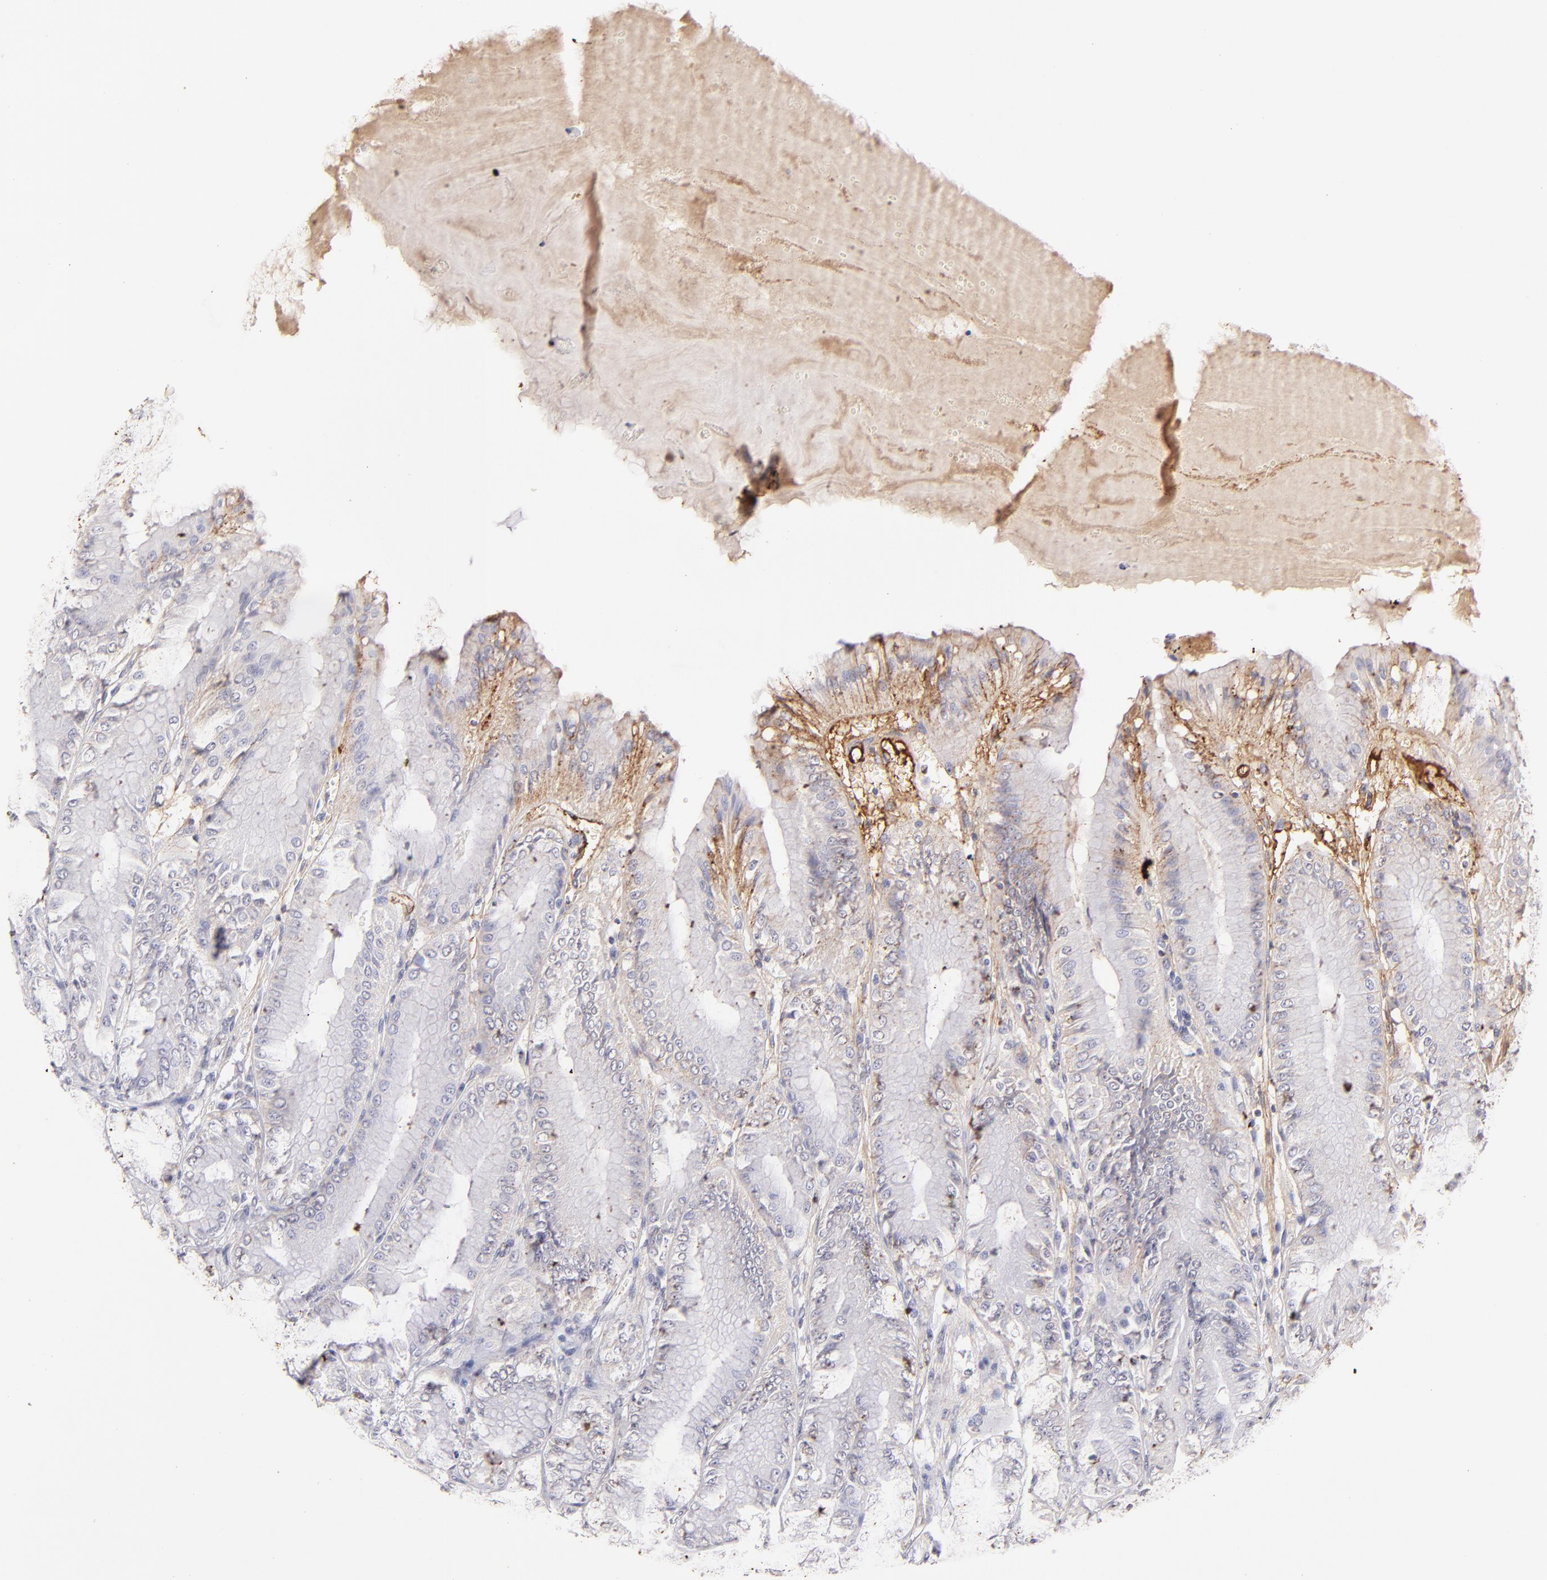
{"staining": {"intensity": "weak", "quantity": "<25%", "location": "cytoplasmic/membranous"}, "tissue": "stomach", "cell_type": "Glandular cells", "image_type": "normal", "snomed": [{"axis": "morphology", "description": "Normal tissue, NOS"}, {"axis": "topography", "description": "Stomach, lower"}], "caption": "An image of stomach stained for a protein demonstrates no brown staining in glandular cells. Nuclei are stained in blue.", "gene": "FGB", "patient": {"sex": "male", "age": 71}}